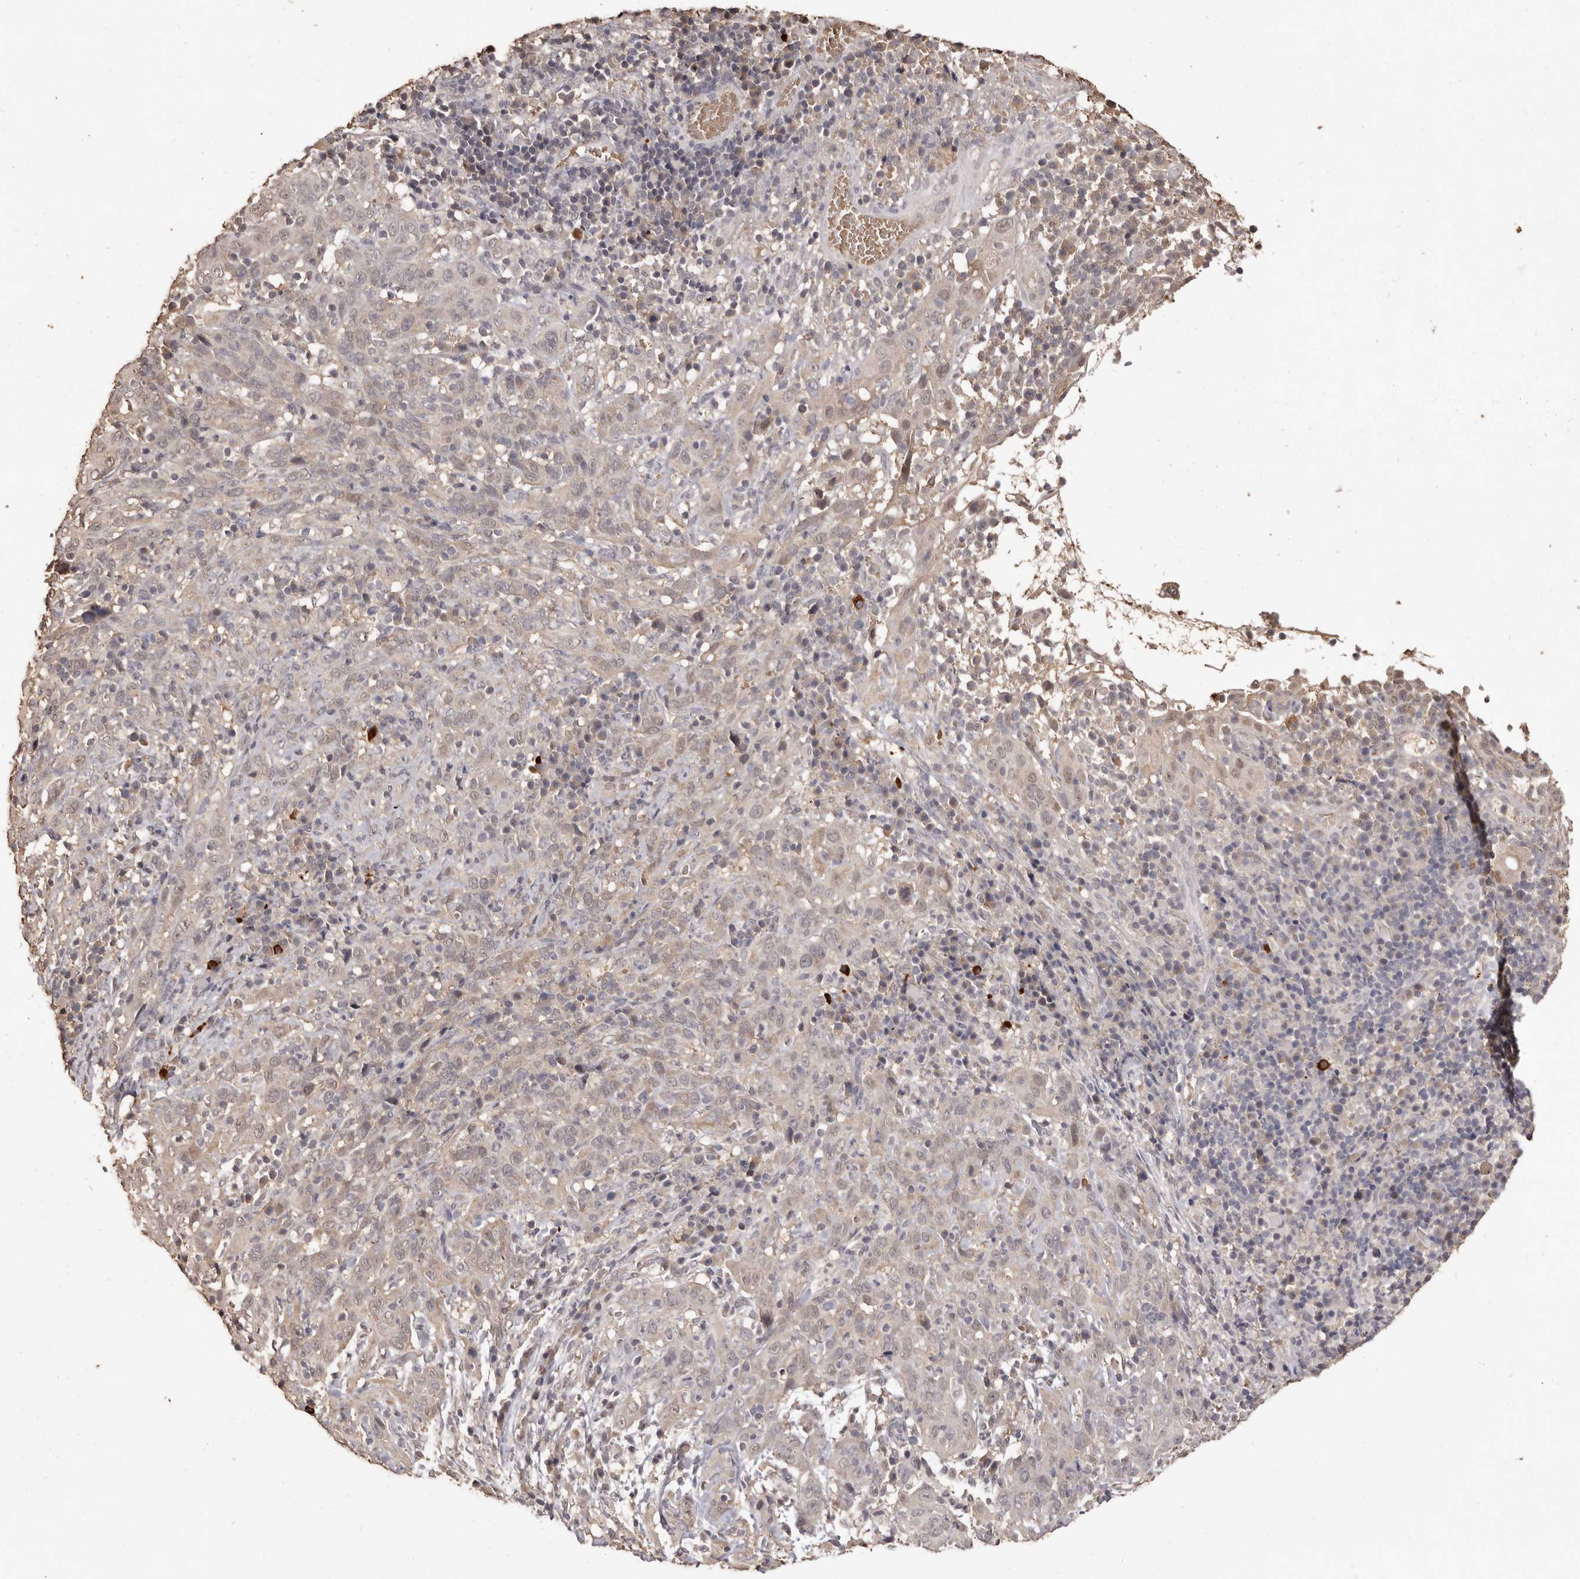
{"staining": {"intensity": "weak", "quantity": "<25%", "location": "cytoplasmic/membranous,nuclear"}, "tissue": "cervical cancer", "cell_type": "Tumor cells", "image_type": "cancer", "snomed": [{"axis": "morphology", "description": "Squamous cell carcinoma, NOS"}, {"axis": "topography", "description": "Cervix"}], "caption": "Micrograph shows no significant protein positivity in tumor cells of squamous cell carcinoma (cervical).", "gene": "INAVA", "patient": {"sex": "female", "age": 46}}